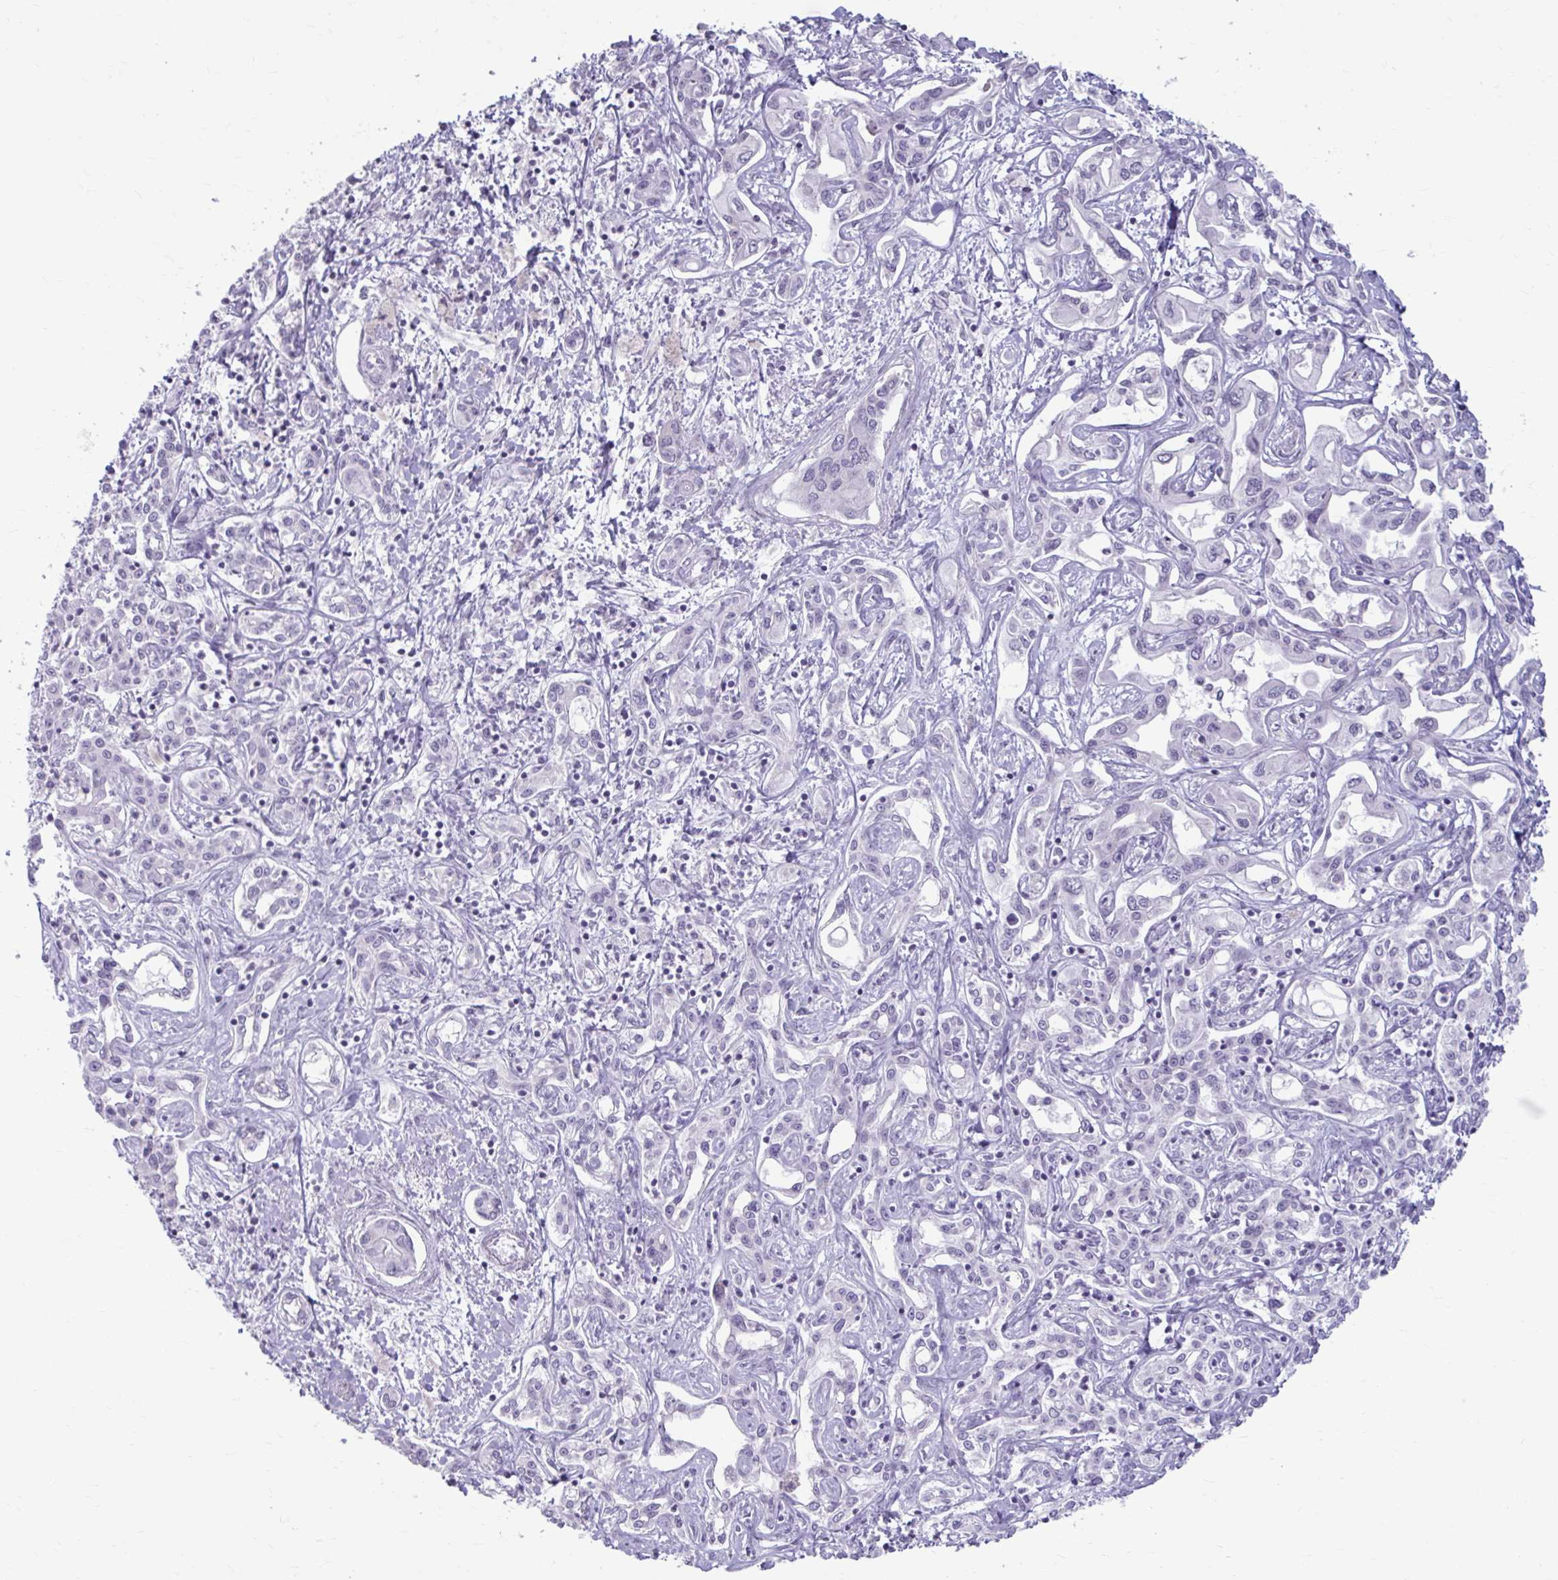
{"staining": {"intensity": "negative", "quantity": "none", "location": "none"}, "tissue": "liver cancer", "cell_type": "Tumor cells", "image_type": "cancer", "snomed": [{"axis": "morphology", "description": "Cholangiocarcinoma"}, {"axis": "topography", "description": "Liver"}], "caption": "Liver cholangiocarcinoma was stained to show a protein in brown. There is no significant positivity in tumor cells.", "gene": "MSMO1", "patient": {"sex": "female", "age": 64}}